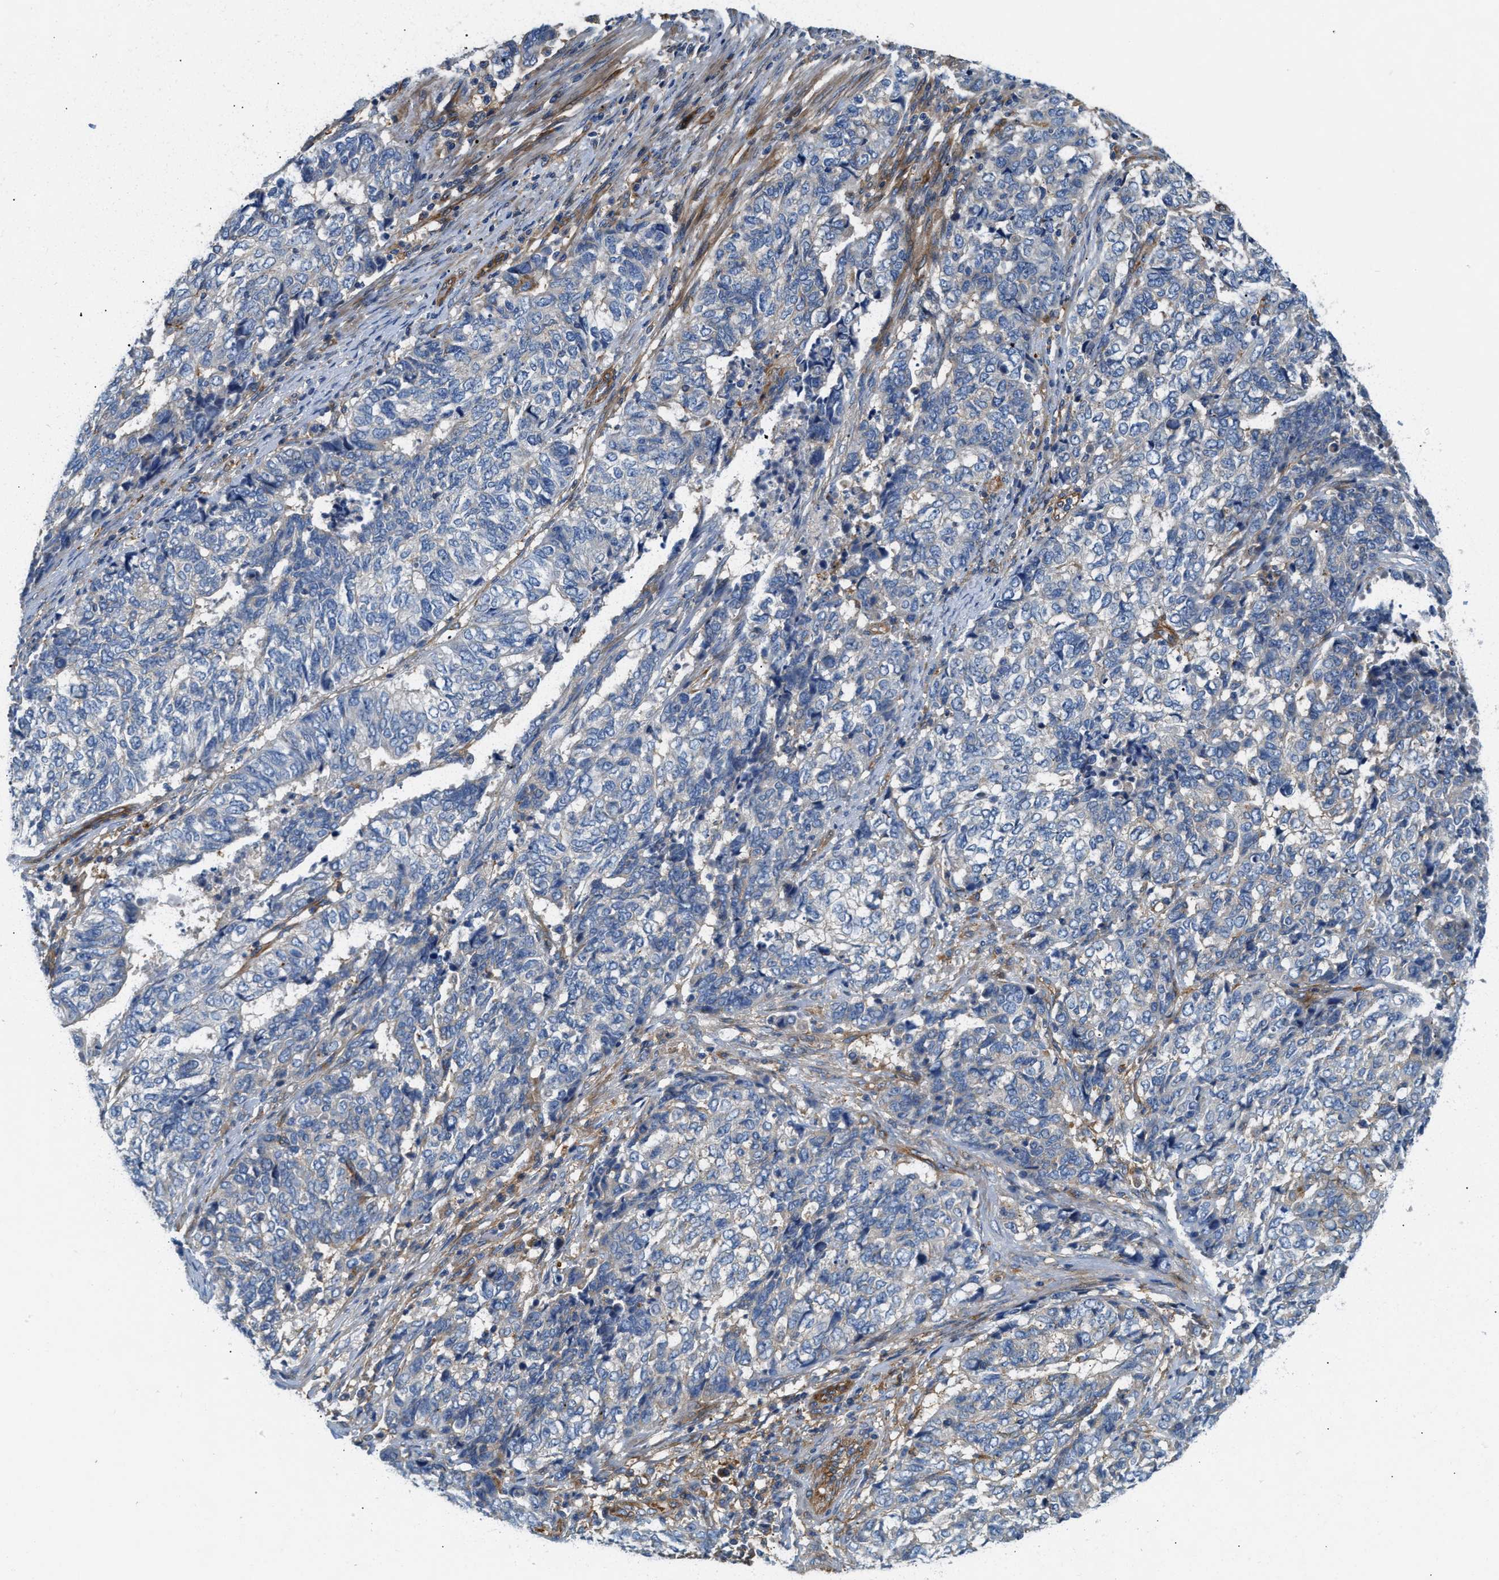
{"staining": {"intensity": "negative", "quantity": "none", "location": "none"}, "tissue": "endometrial cancer", "cell_type": "Tumor cells", "image_type": "cancer", "snomed": [{"axis": "morphology", "description": "Adenocarcinoma, NOS"}, {"axis": "topography", "description": "Endometrium"}], "caption": "Immunohistochemical staining of human endometrial cancer (adenocarcinoma) demonstrates no significant expression in tumor cells.", "gene": "NSUN7", "patient": {"sex": "female", "age": 80}}